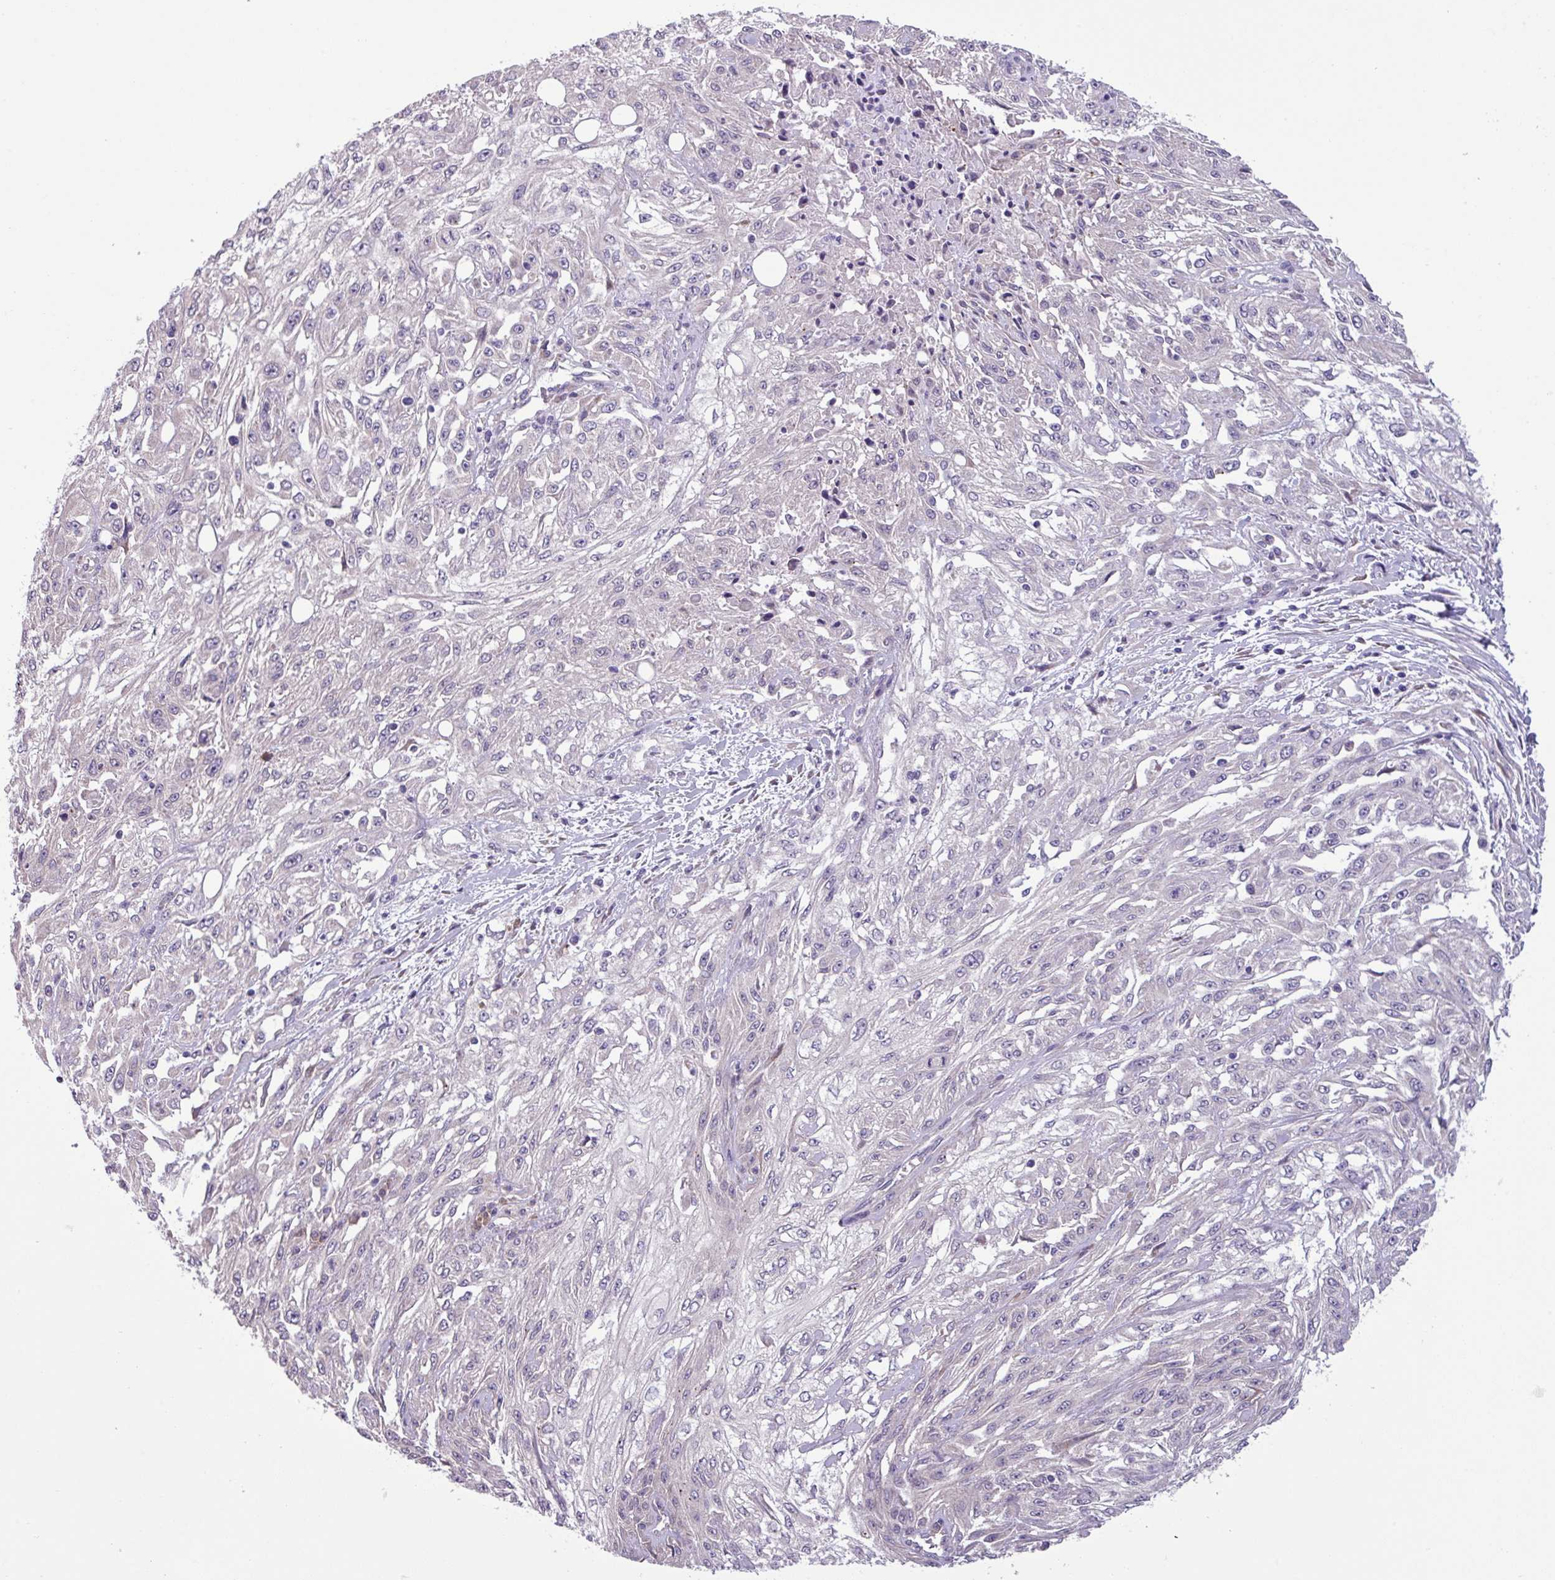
{"staining": {"intensity": "negative", "quantity": "none", "location": "none"}, "tissue": "skin cancer", "cell_type": "Tumor cells", "image_type": "cancer", "snomed": [{"axis": "morphology", "description": "Squamous cell carcinoma, NOS"}, {"axis": "morphology", "description": "Squamous cell carcinoma, metastatic, NOS"}, {"axis": "topography", "description": "Skin"}, {"axis": "topography", "description": "Lymph node"}], "caption": "Immunohistochemistry (IHC) image of skin squamous cell carcinoma stained for a protein (brown), which displays no staining in tumor cells.", "gene": "C20orf27", "patient": {"sex": "male", "age": 75}}